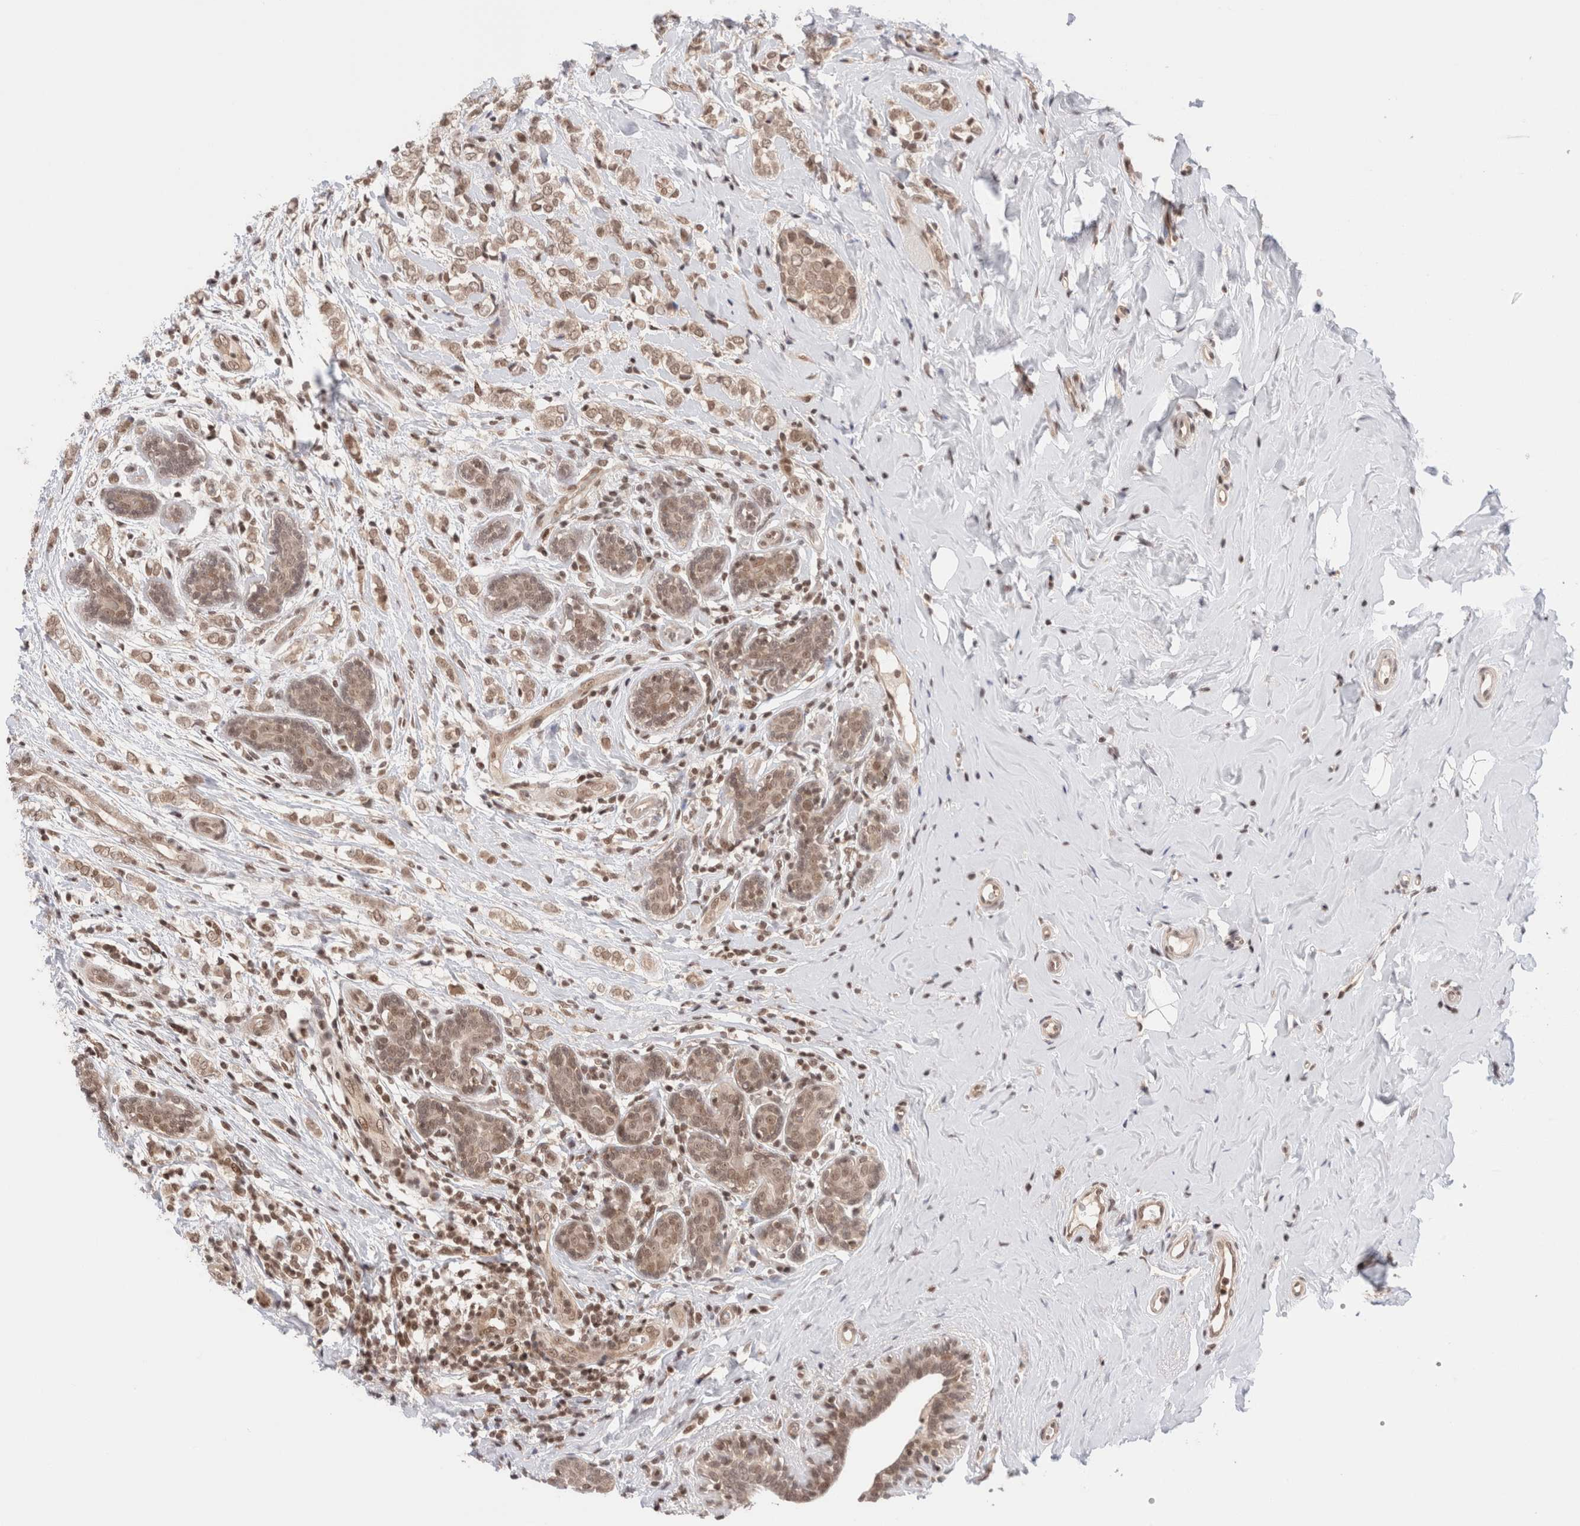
{"staining": {"intensity": "weak", "quantity": ">75%", "location": "nuclear"}, "tissue": "breast cancer", "cell_type": "Tumor cells", "image_type": "cancer", "snomed": [{"axis": "morphology", "description": "Normal tissue, NOS"}, {"axis": "morphology", "description": "Lobular carcinoma"}, {"axis": "topography", "description": "Breast"}], "caption": "The micrograph shows immunohistochemical staining of breast cancer. There is weak nuclear positivity is appreciated in about >75% of tumor cells.", "gene": "GATAD2A", "patient": {"sex": "female", "age": 47}}